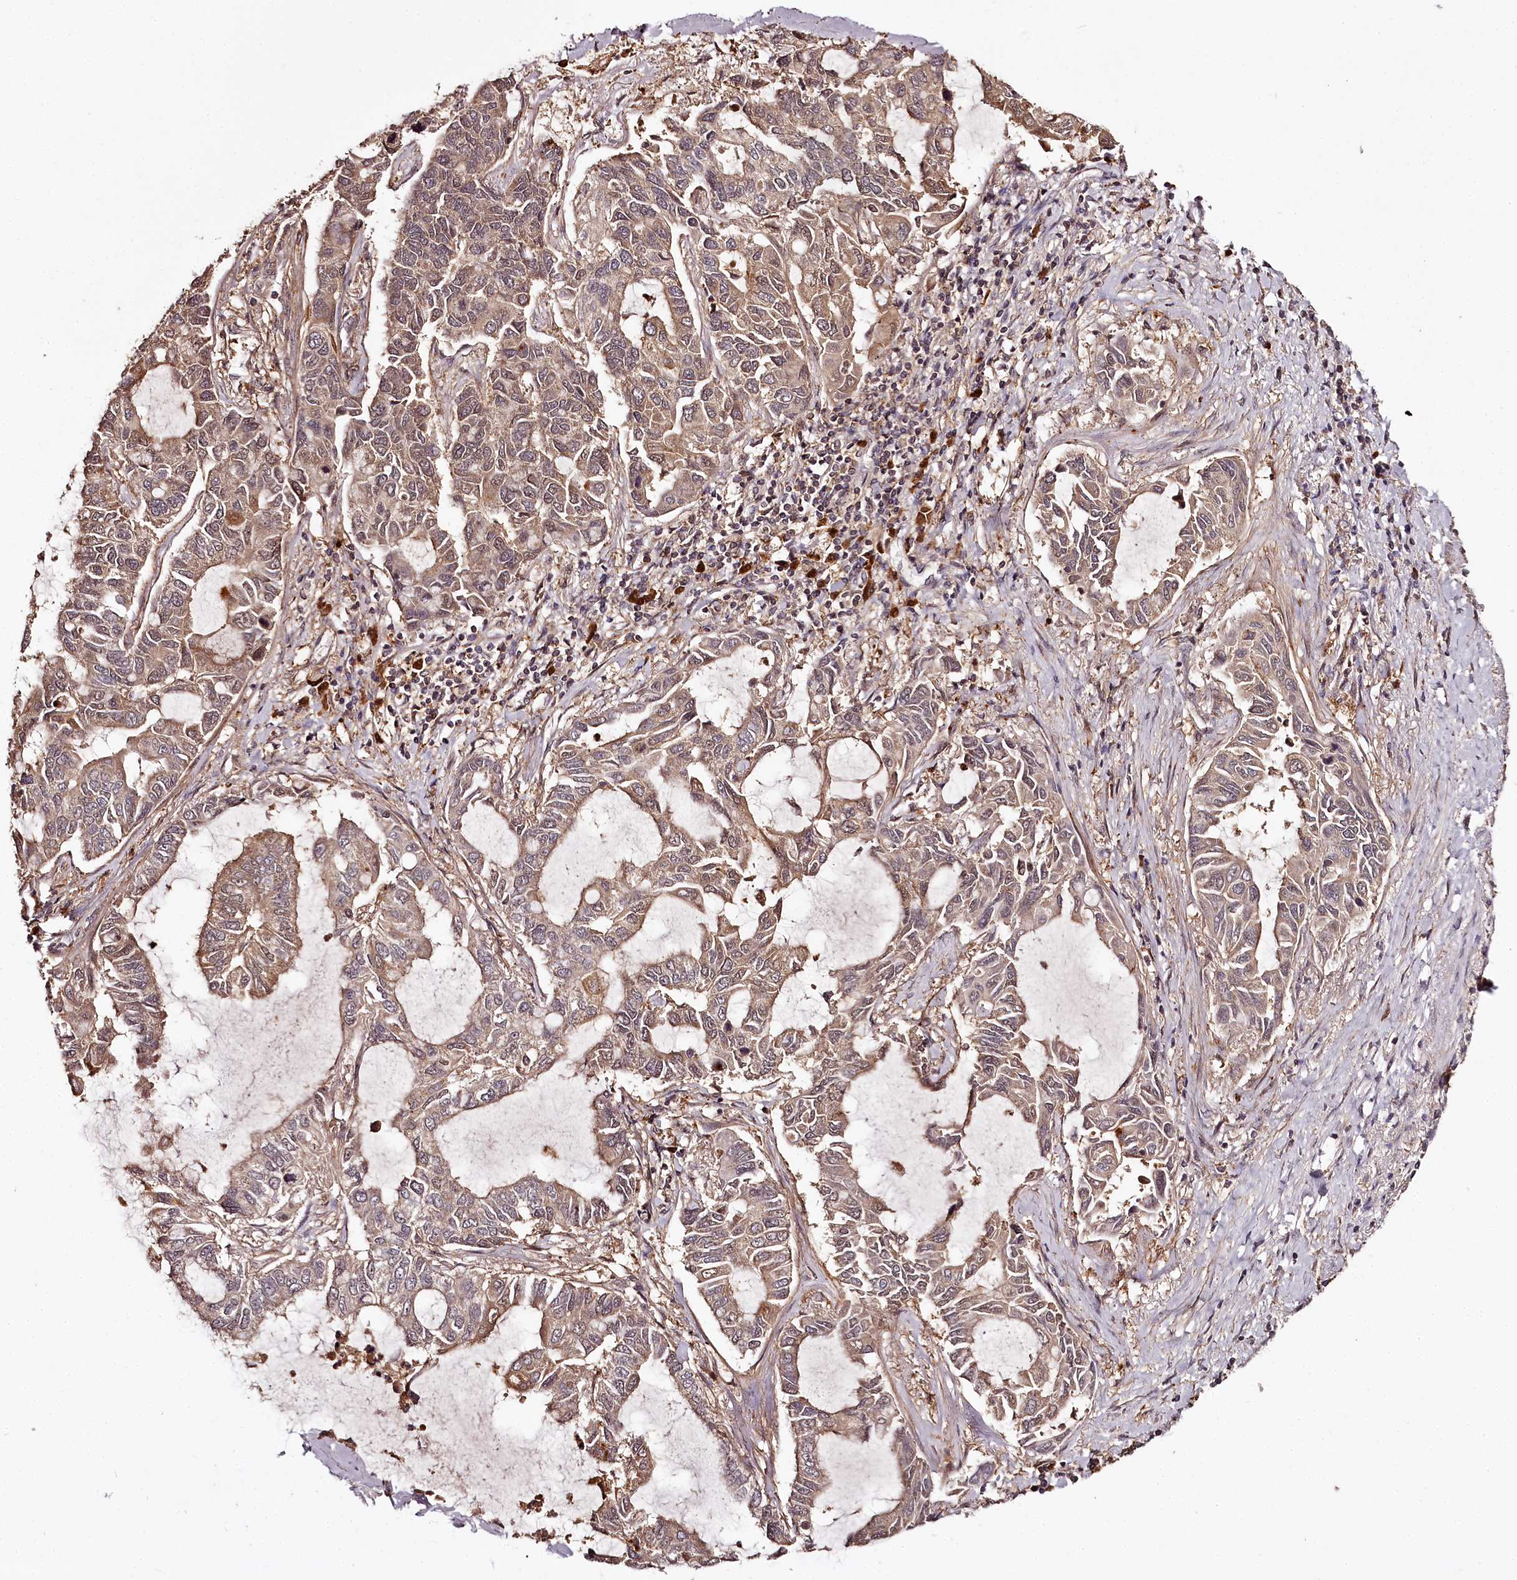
{"staining": {"intensity": "weak", "quantity": "25%-75%", "location": "cytoplasmic/membranous"}, "tissue": "lung cancer", "cell_type": "Tumor cells", "image_type": "cancer", "snomed": [{"axis": "morphology", "description": "Adenocarcinoma, NOS"}, {"axis": "topography", "description": "Lung"}], "caption": "The histopathology image exhibits staining of lung adenocarcinoma, revealing weak cytoplasmic/membranous protein expression (brown color) within tumor cells.", "gene": "TTC12", "patient": {"sex": "male", "age": 64}}